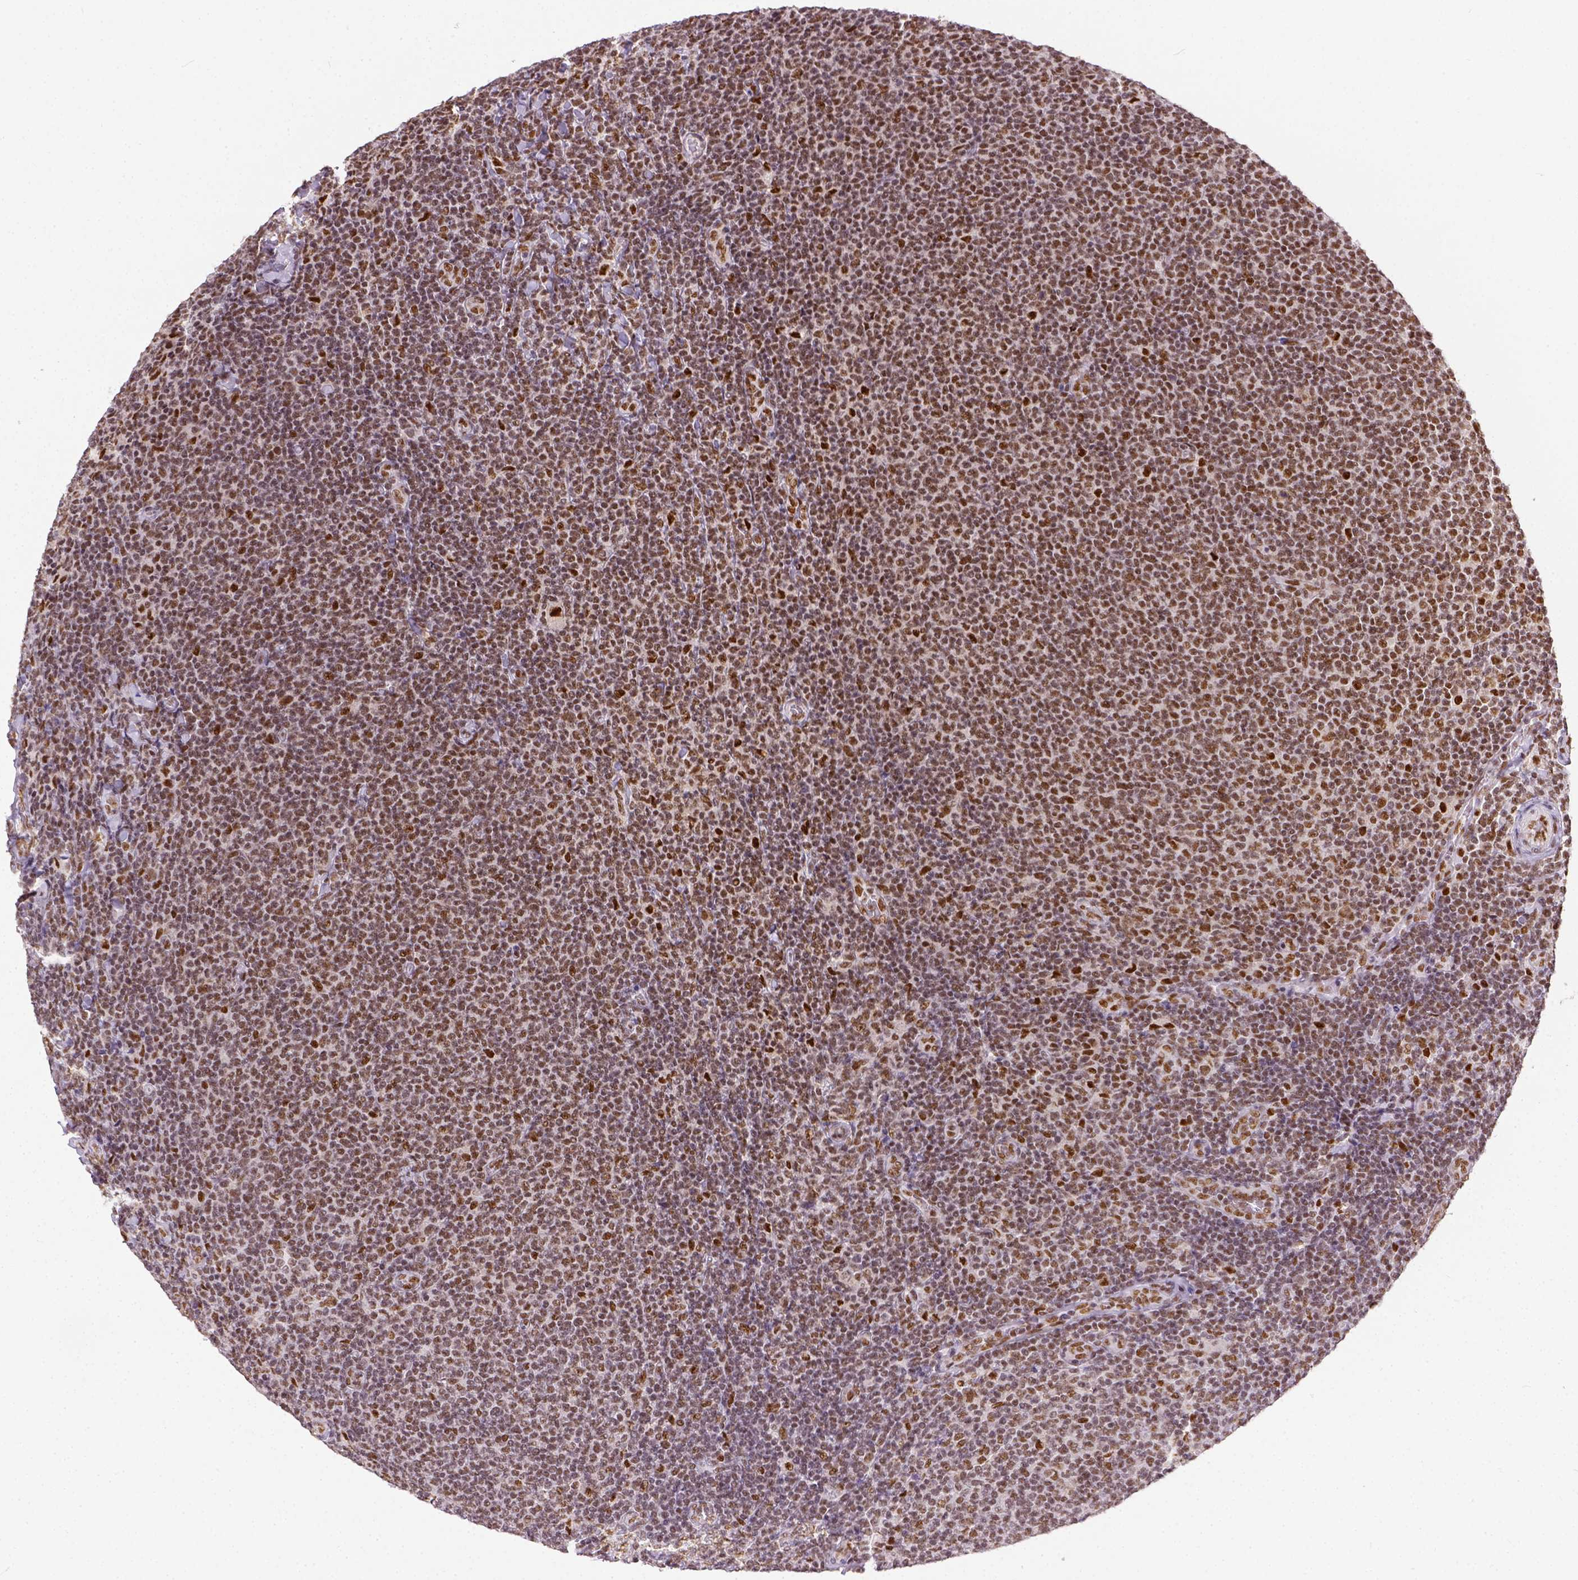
{"staining": {"intensity": "moderate", "quantity": ">75%", "location": "nuclear"}, "tissue": "lymphoma", "cell_type": "Tumor cells", "image_type": "cancer", "snomed": [{"axis": "morphology", "description": "Malignant lymphoma, non-Hodgkin's type, Low grade"}, {"axis": "topography", "description": "Lymph node"}], "caption": "Lymphoma stained with DAB immunohistochemistry reveals medium levels of moderate nuclear positivity in about >75% of tumor cells.", "gene": "ERCC1", "patient": {"sex": "male", "age": 52}}